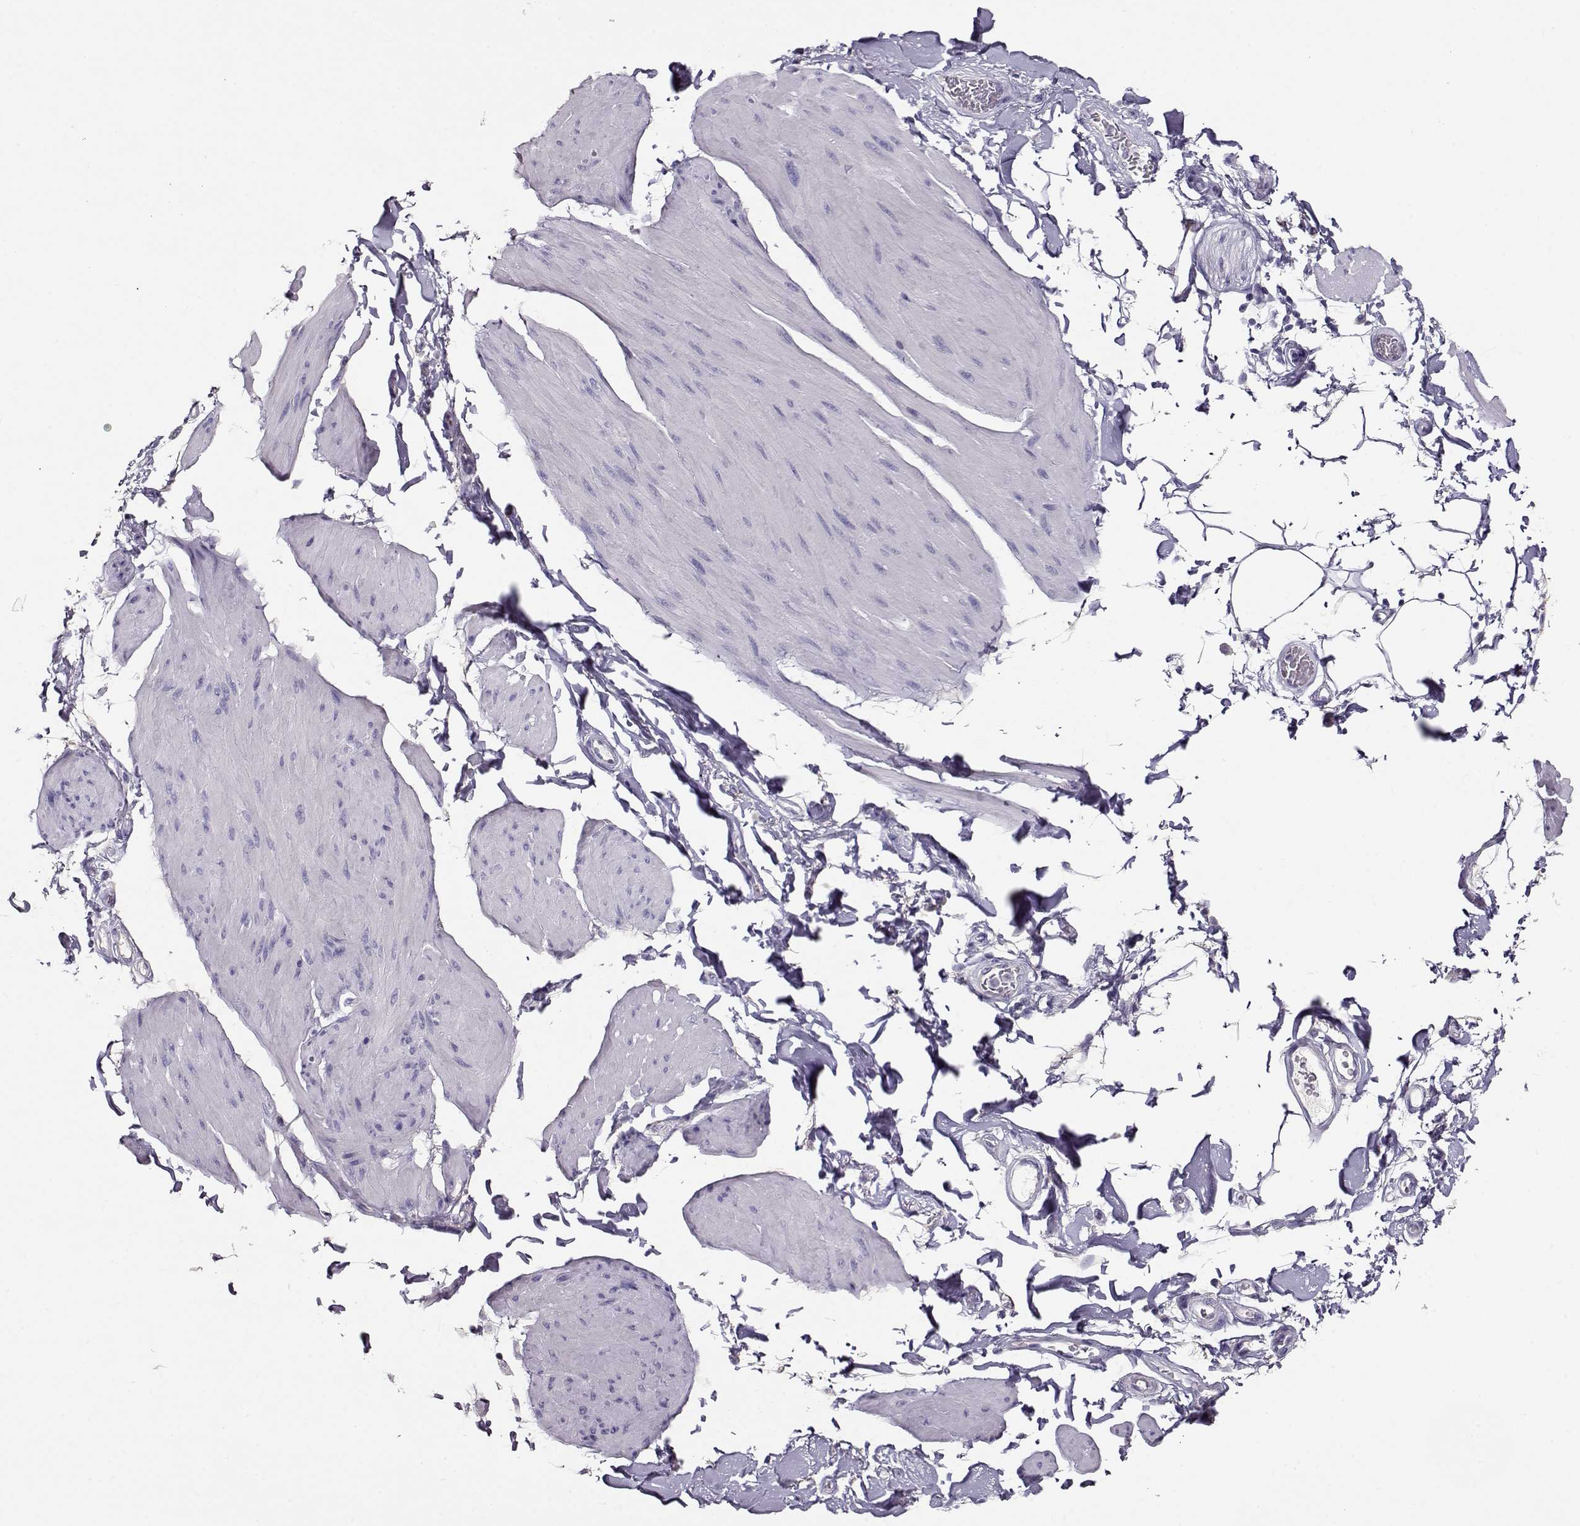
{"staining": {"intensity": "negative", "quantity": "none", "location": "none"}, "tissue": "smooth muscle", "cell_type": "Smooth muscle cells", "image_type": "normal", "snomed": [{"axis": "morphology", "description": "Normal tissue, NOS"}, {"axis": "topography", "description": "Adipose tissue"}, {"axis": "topography", "description": "Smooth muscle"}, {"axis": "topography", "description": "Peripheral nerve tissue"}], "caption": "Immunohistochemistry image of normal smooth muscle: smooth muscle stained with DAB displays no significant protein staining in smooth muscle cells. (Brightfield microscopy of DAB (3,3'-diaminobenzidine) immunohistochemistry (IHC) at high magnification).", "gene": "NDRG4", "patient": {"sex": "male", "age": 83}}